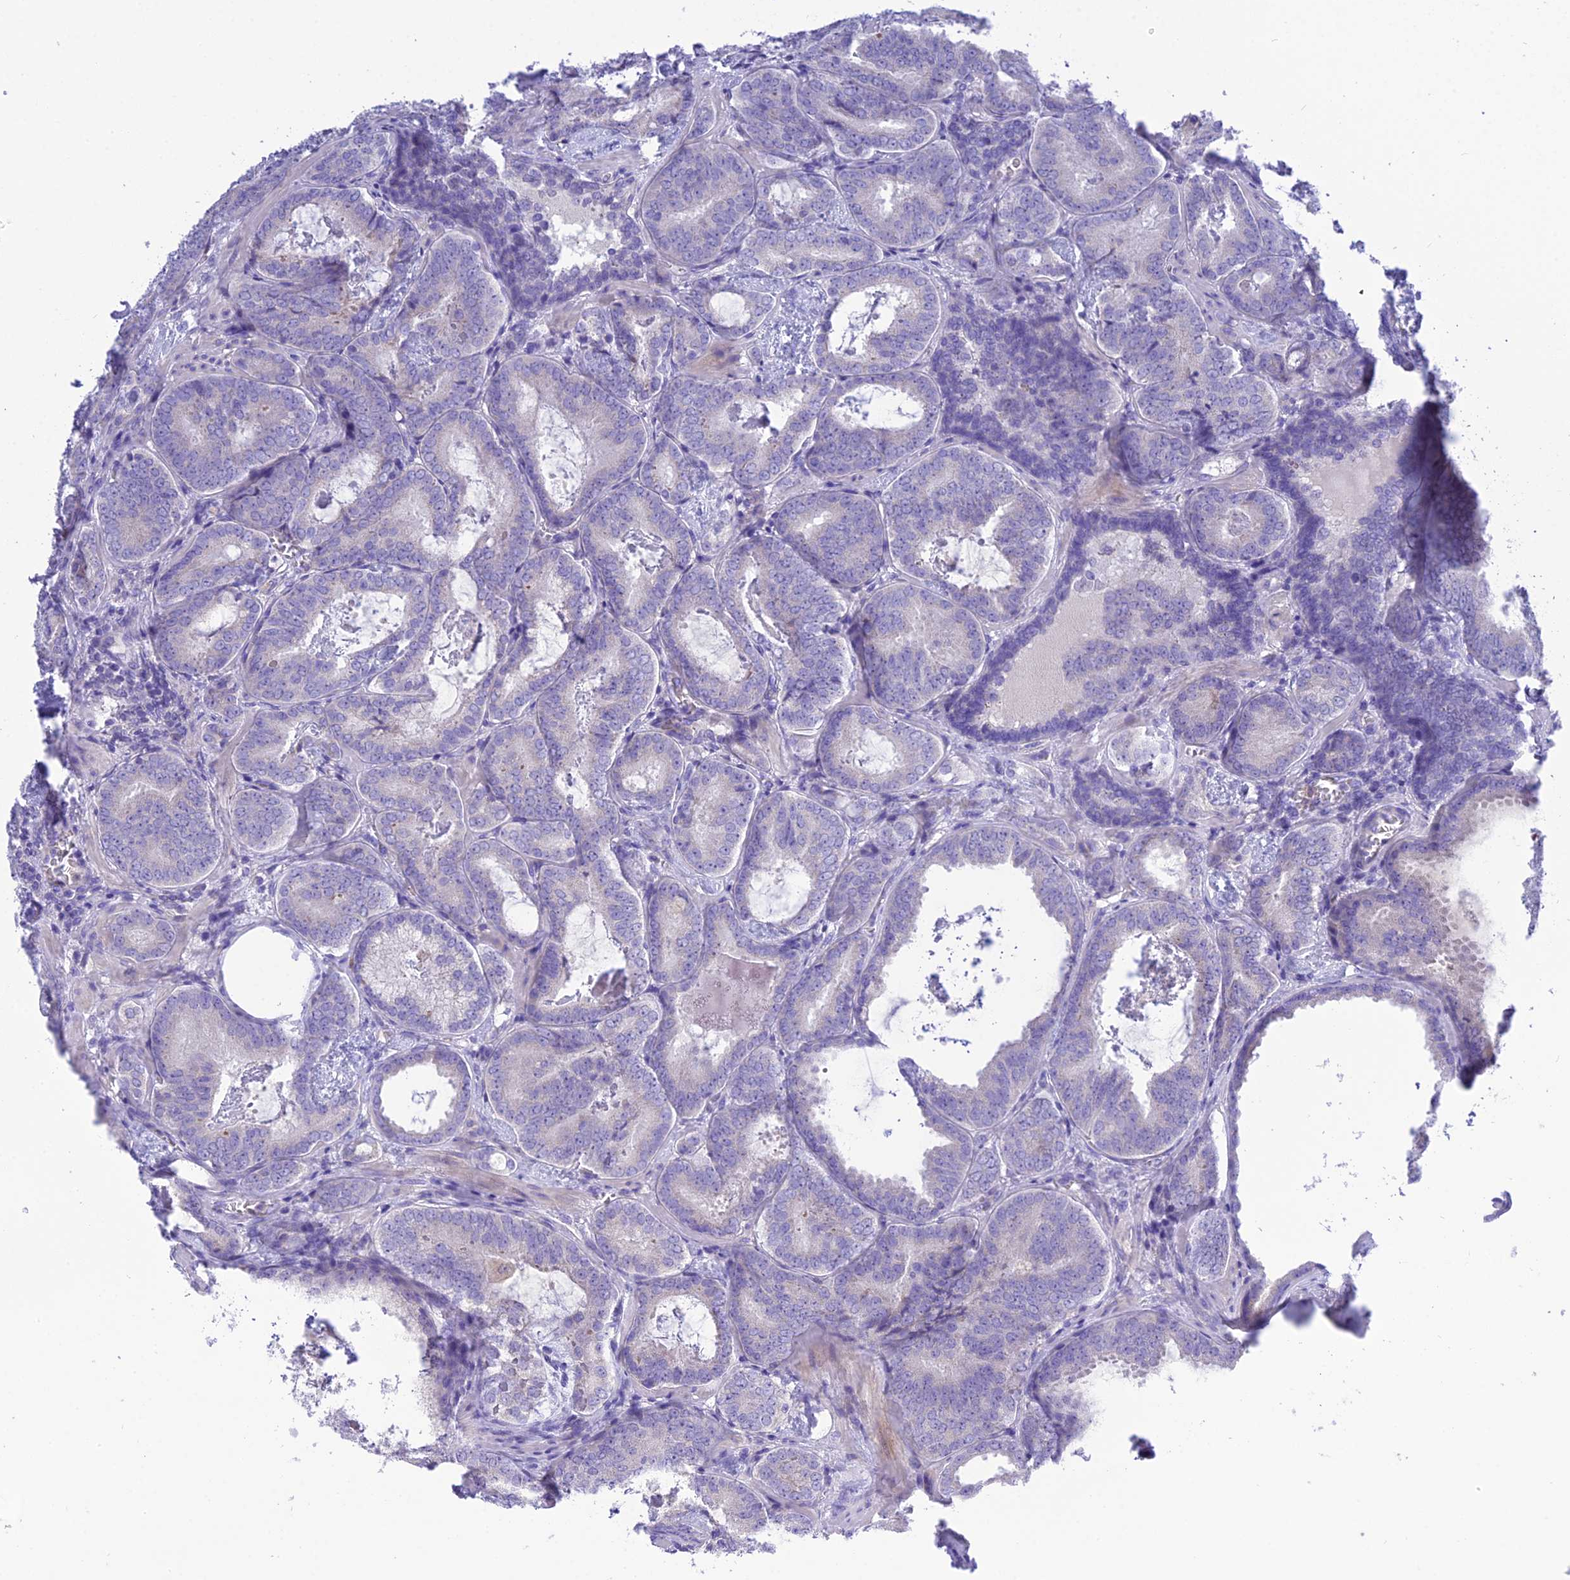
{"staining": {"intensity": "negative", "quantity": "none", "location": "none"}, "tissue": "prostate cancer", "cell_type": "Tumor cells", "image_type": "cancer", "snomed": [{"axis": "morphology", "description": "Adenocarcinoma, Low grade"}, {"axis": "topography", "description": "Prostate"}], "caption": "Tumor cells show no significant positivity in prostate cancer. (DAB (3,3'-diaminobenzidine) IHC, high magnification).", "gene": "KIAA0408", "patient": {"sex": "male", "age": 60}}